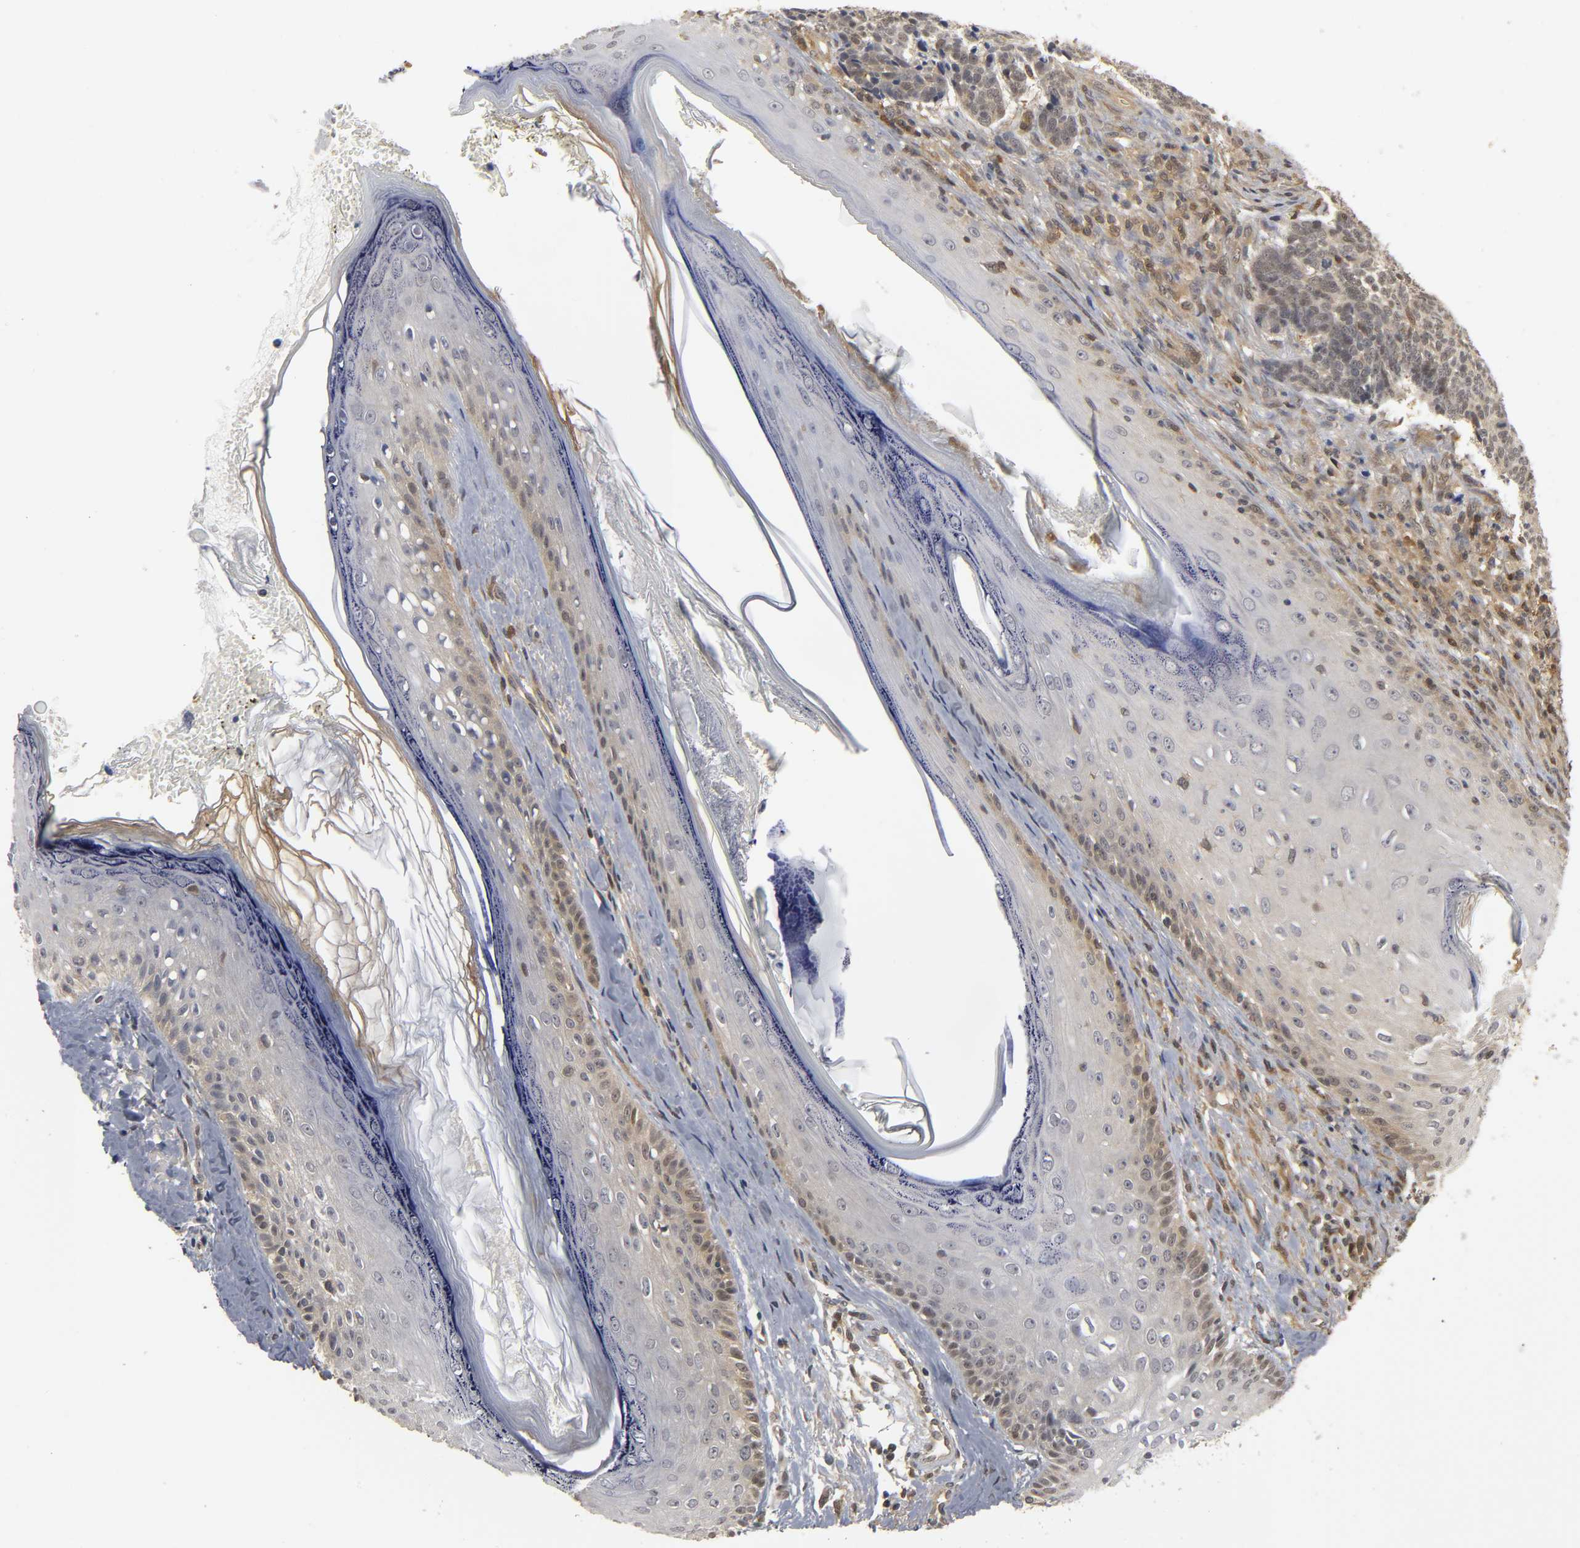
{"staining": {"intensity": "moderate", "quantity": "25%-75%", "location": "cytoplasmic/membranous,nuclear"}, "tissue": "skin cancer", "cell_type": "Tumor cells", "image_type": "cancer", "snomed": [{"axis": "morphology", "description": "Basal cell carcinoma"}, {"axis": "topography", "description": "Skin"}], "caption": "This histopathology image demonstrates IHC staining of human basal cell carcinoma (skin), with medium moderate cytoplasmic/membranous and nuclear positivity in about 25%-75% of tumor cells.", "gene": "PARK7", "patient": {"sex": "male", "age": 84}}